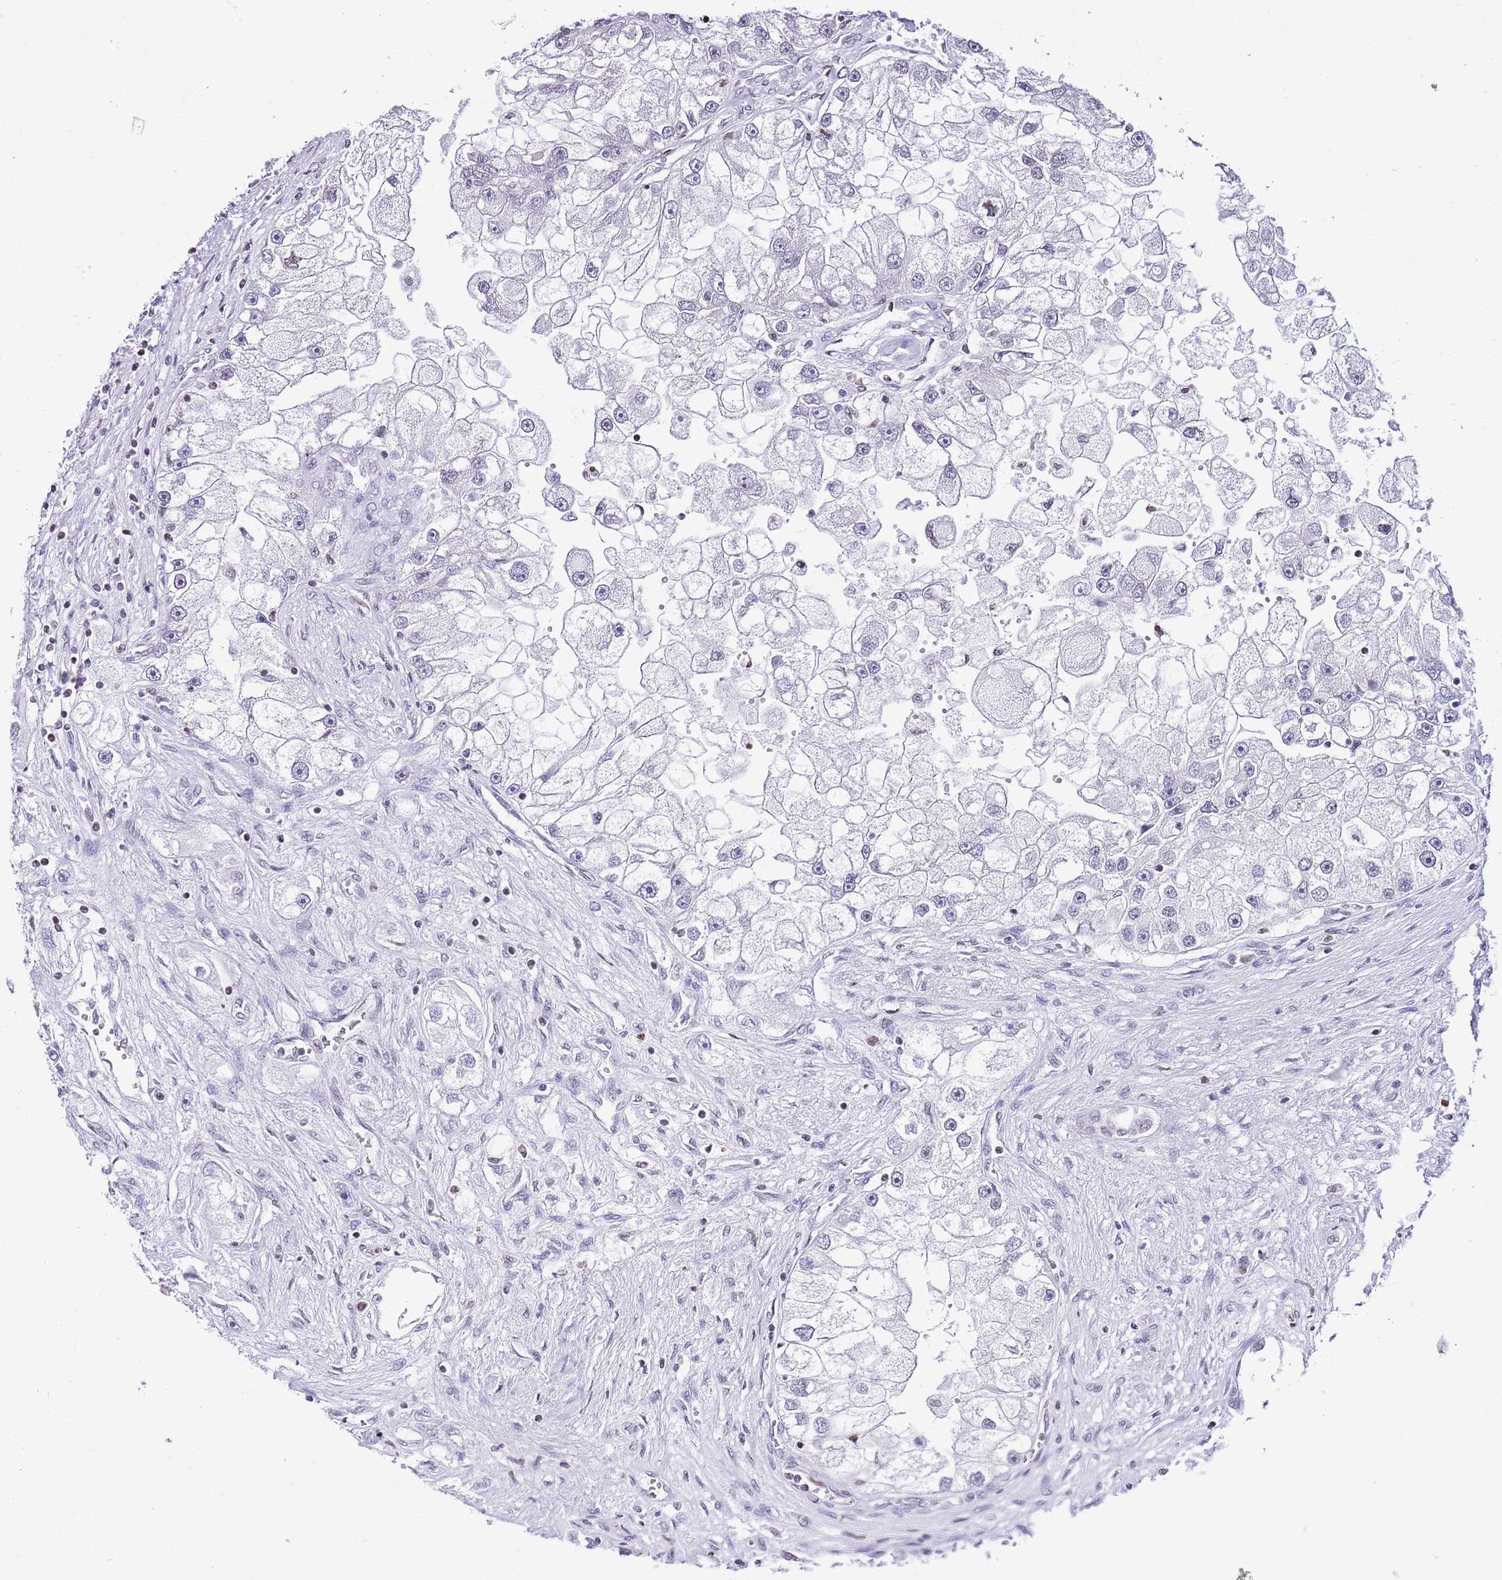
{"staining": {"intensity": "negative", "quantity": "none", "location": "none"}, "tissue": "renal cancer", "cell_type": "Tumor cells", "image_type": "cancer", "snomed": [{"axis": "morphology", "description": "Adenocarcinoma, NOS"}, {"axis": "topography", "description": "Kidney"}], "caption": "Immunohistochemistry micrograph of adenocarcinoma (renal) stained for a protein (brown), which reveals no staining in tumor cells. The staining was performed using DAB to visualize the protein expression in brown, while the nuclei were stained in blue with hematoxylin (Magnification: 20x).", "gene": "PRR15", "patient": {"sex": "male", "age": 63}}